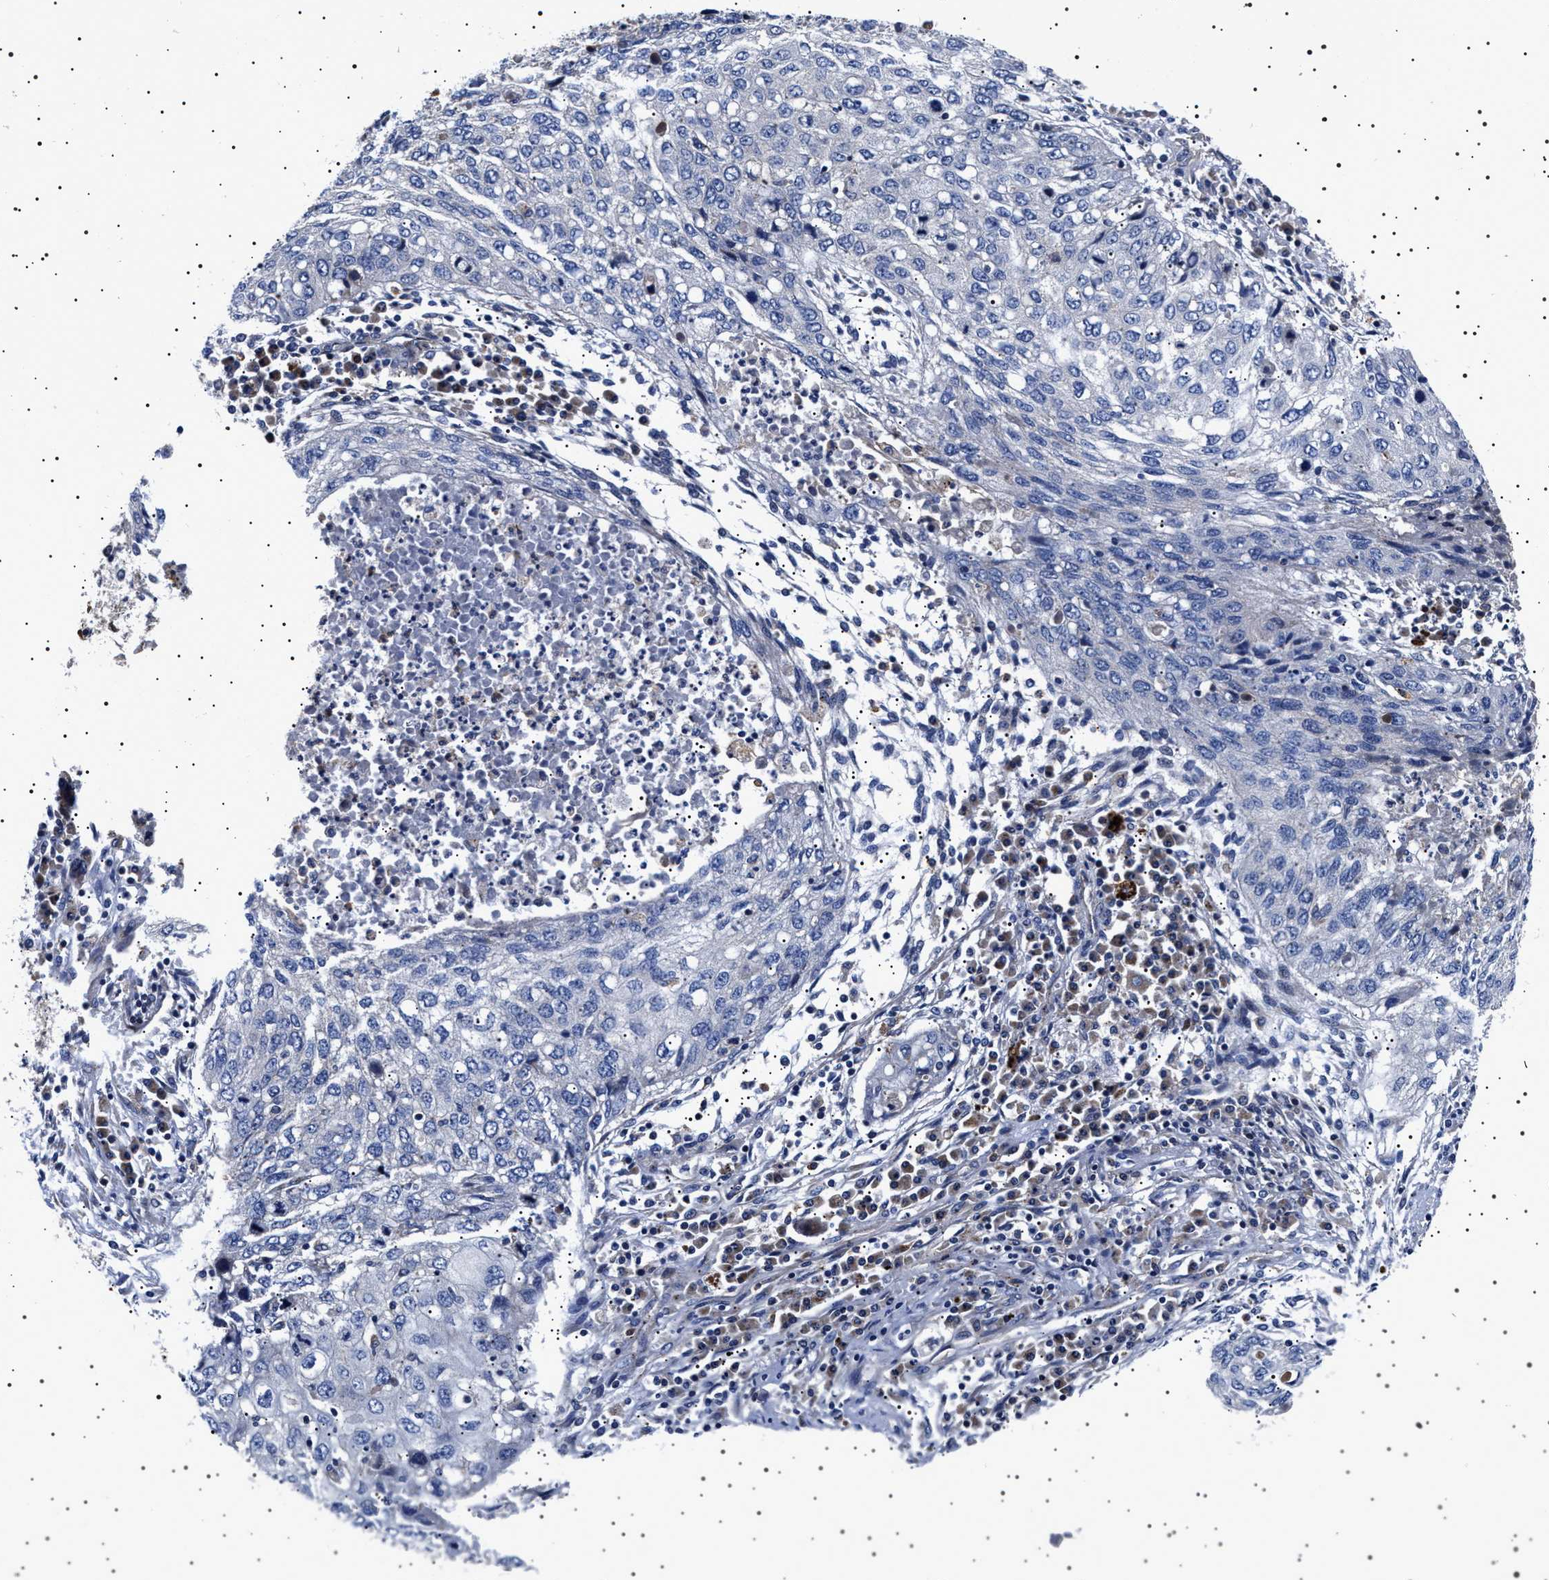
{"staining": {"intensity": "negative", "quantity": "none", "location": "none"}, "tissue": "lung cancer", "cell_type": "Tumor cells", "image_type": "cancer", "snomed": [{"axis": "morphology", "description": "Squamous cell carcinoma, NOS"}, {"axis": "topography", "description": "Lung"}], "caption": "Lung cancer (squamous cell carcinoma) stained for a protein using immunohistochemistry (IHC) reveals no staining tumor cells.", "gene": "SLC4A7", "patient": {"sex": "female", "age": 63}}